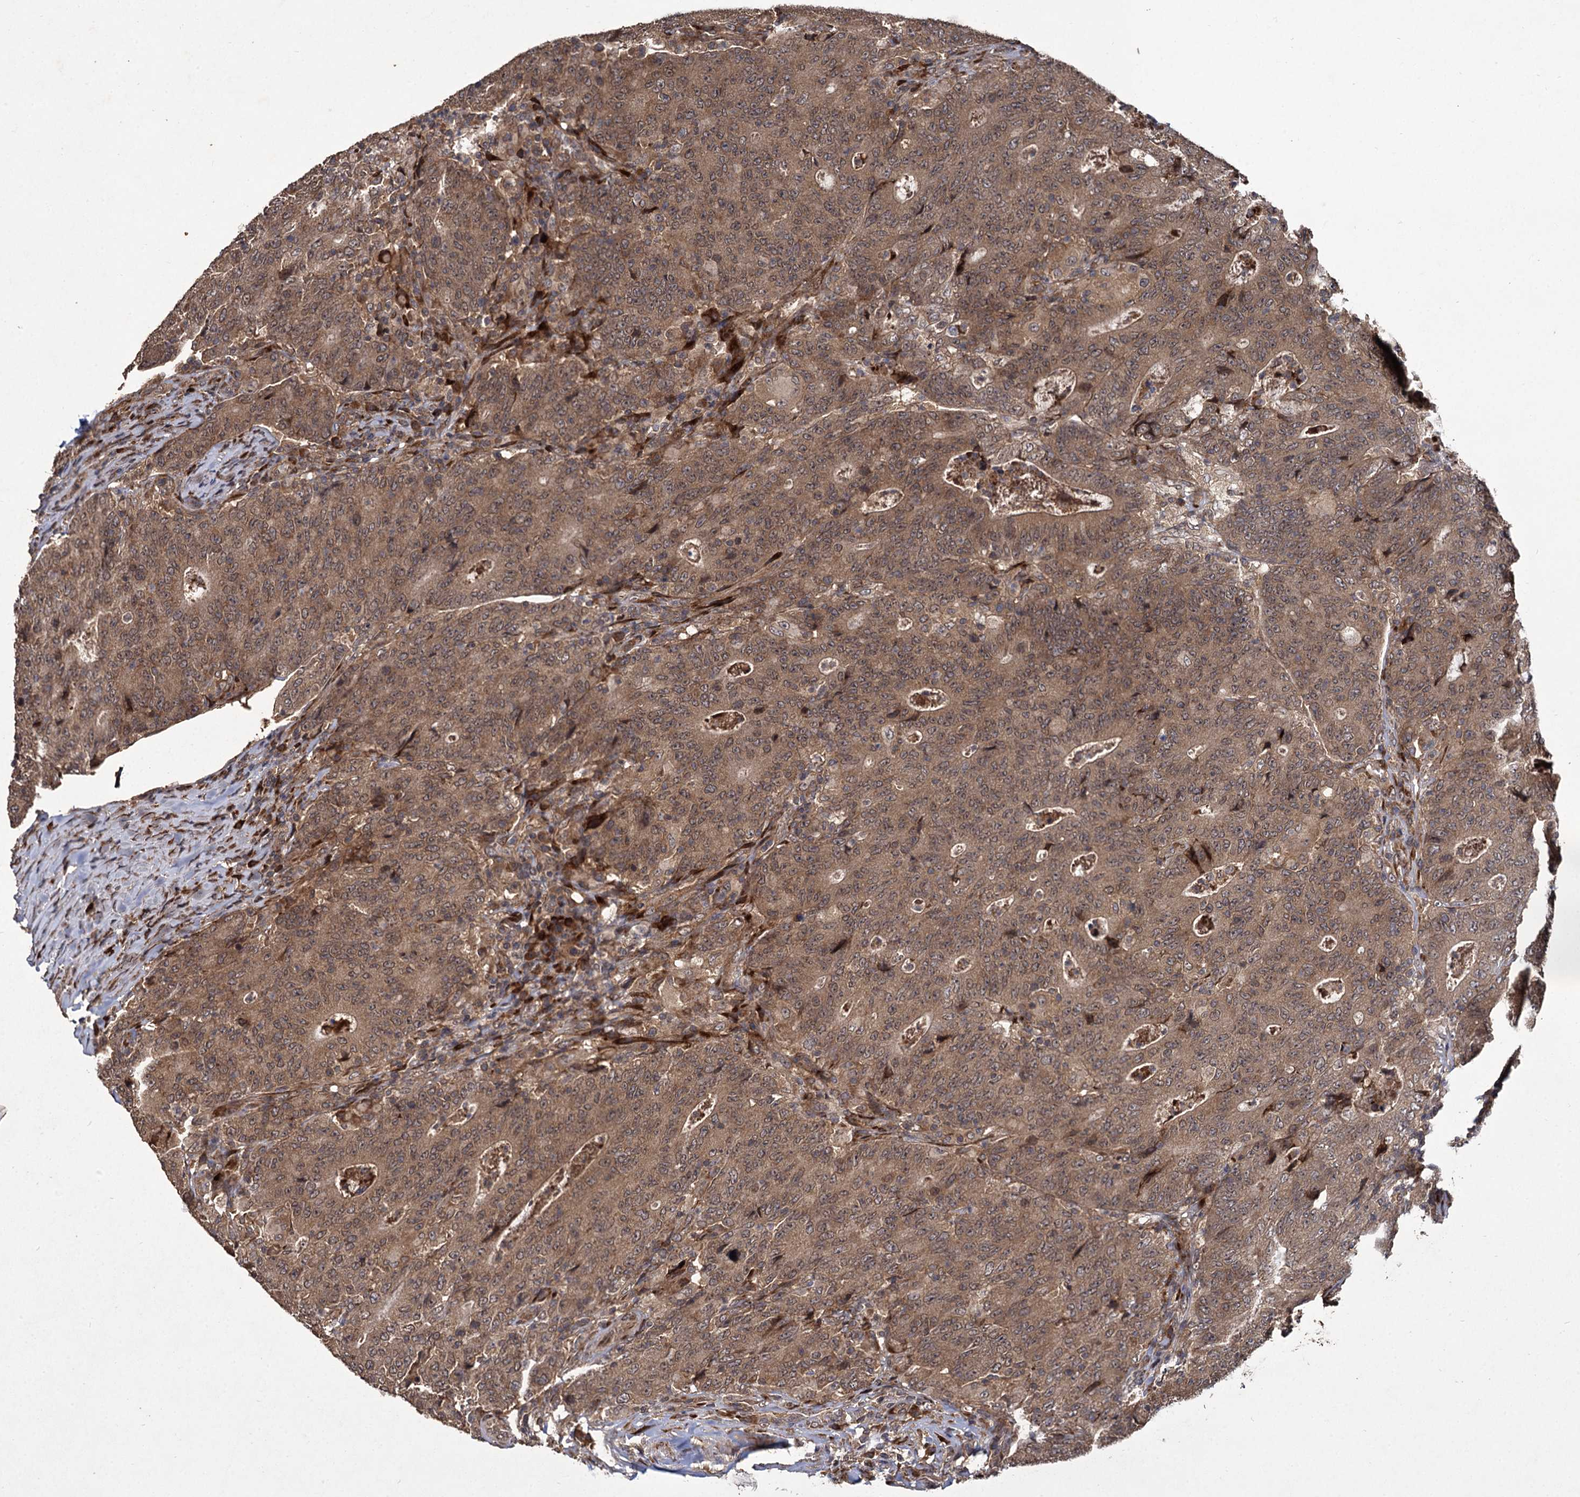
{"staining": {"intensity": "moderate", "quantity": ">75%", "location": "cytoplasmic/membranous,nuclear"}, "tissue": "colorectal cancer", "cell_type": "Tumor cells", "image_type": "cancer", "snomed": [{"axis": "morphology", "description": "Adenocarcinoma, NOS"}, {"axis": "topography", "description": "Colon"}], "caption": "Immunohistochemistry (IHC) micrograph of neoplastic tissue: human colorectal cancer stained using immunohistochemistry (IHC) shows medium levels of moderate protein expression localized specifically in the cytoplasmic/membranous and nuclear of tumor cells, appearing as a cytoplasmic/membranous and nuclear brown color.", "gene": "INPPL1", "patient": {"sex": "female", "age": 75}}